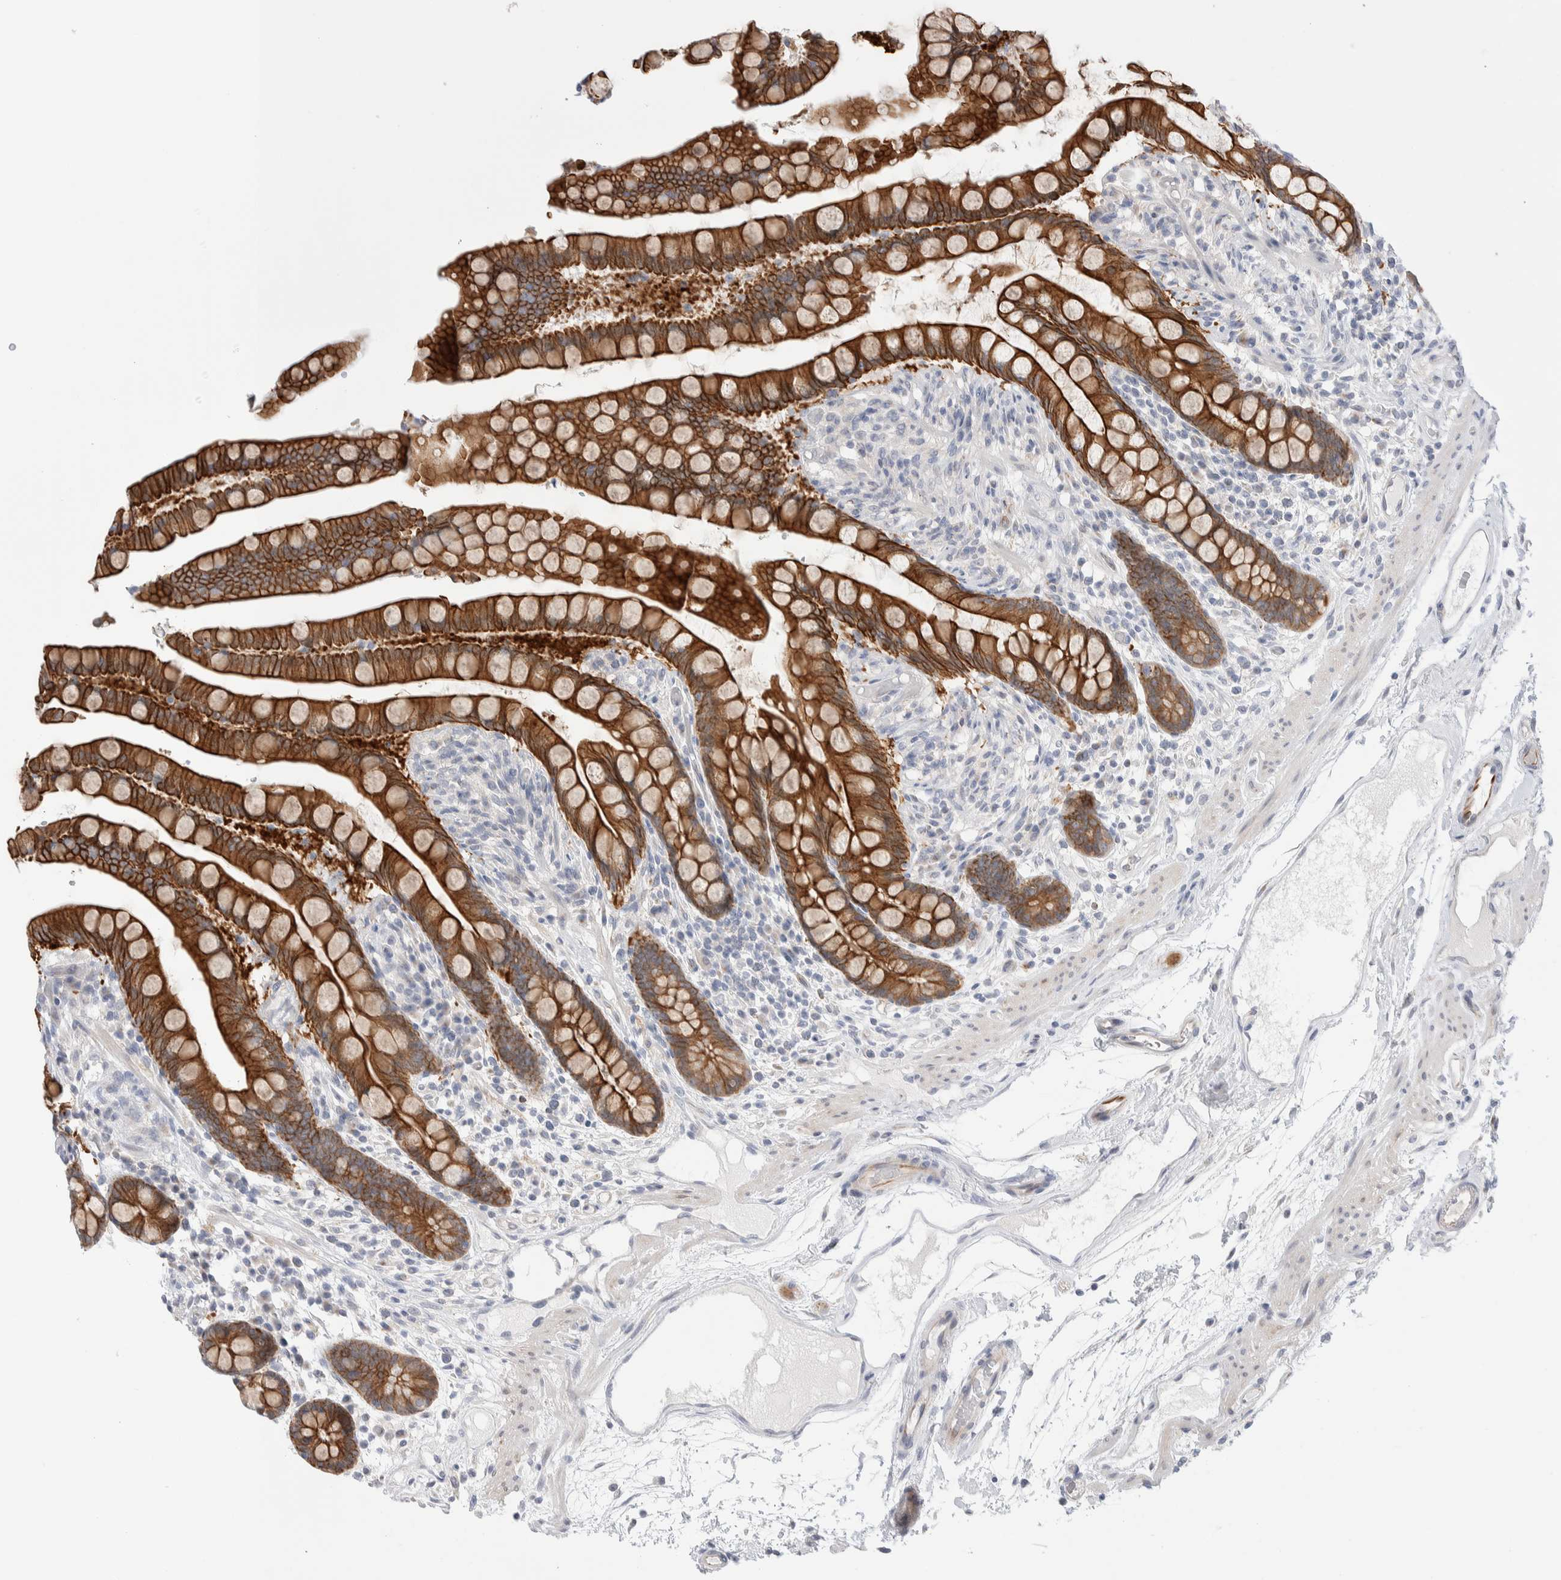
{"staining": {"intensity": "negative", "quantity": "none", "location": "none"}, "tissue": "colon", "cell_type": "Endothelial cells", "image_type": "normal", "snomed": [{"axis": "morphology", "description": "Normal tissue, NOS"}, {"axis": "topography", "description": "Colon"}], "caption": "Immunohistochemical staining of unremarkable human colon shows no significant positivity in endothelial cells.", "gene": "C1orf112", "patient": {"sex": "male", "age": 73}}